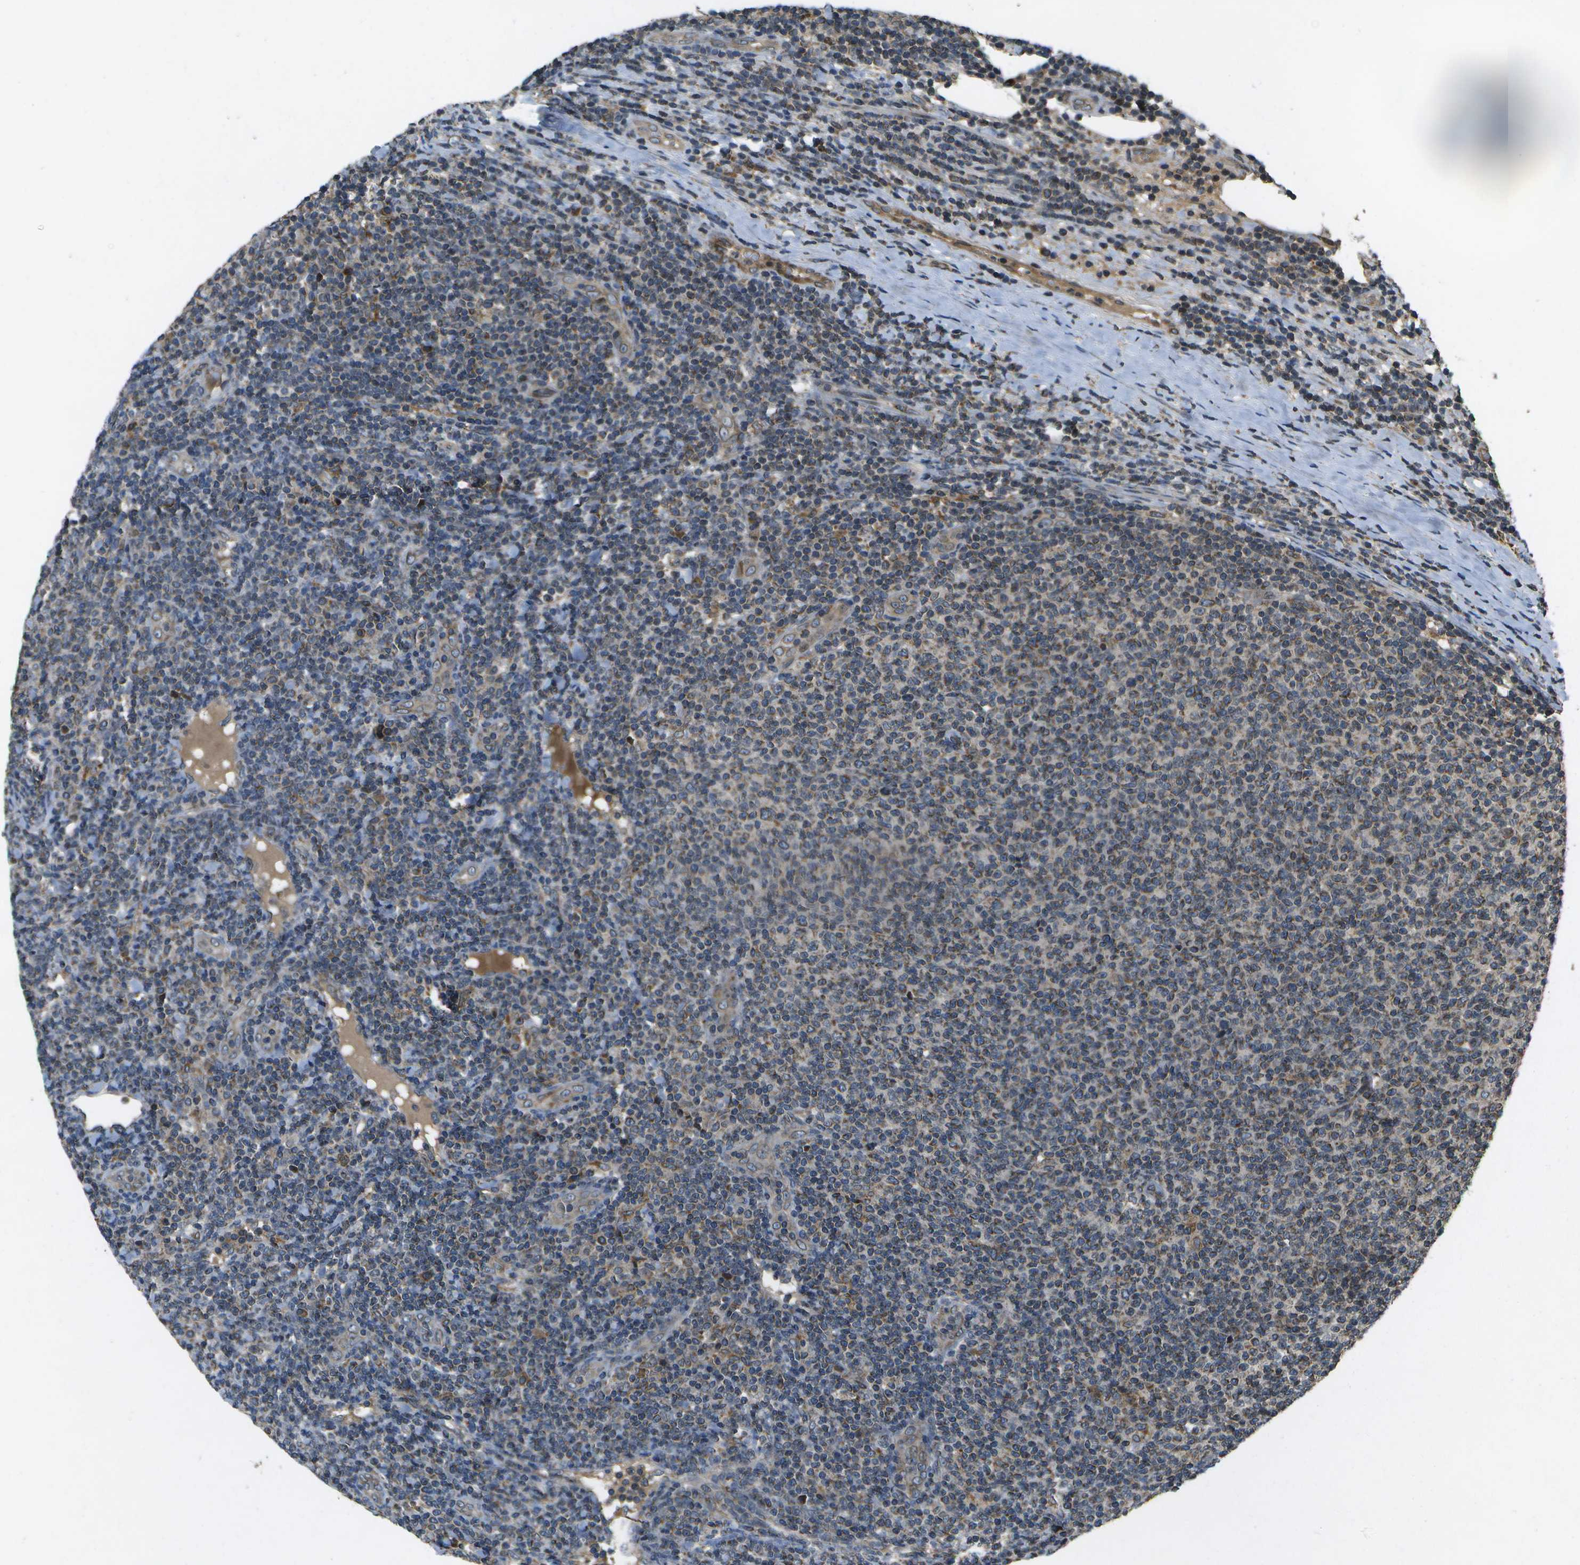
{"staining": {"intensity": "moderate", "quantity": "25%-75%", "location": "cytoplasmic/membranous"}, "tissue": "lymphoma", "cell_type": "Tumor cells", "image_type": "cancer", "snomed": [{"axis": "morphology", "description": "Malignant lymphoma, non-Hodgkin's type, Low grade"}, {"axis": "topography", "description": "Lymph node"}], "caption": "Moderate cytoplasmic/membranous protein expression is appreciated in about 25%-75% of tumor cells in lymphoma.", "gene": "HFE", "patient": {"sex": "male", "age": 66}}